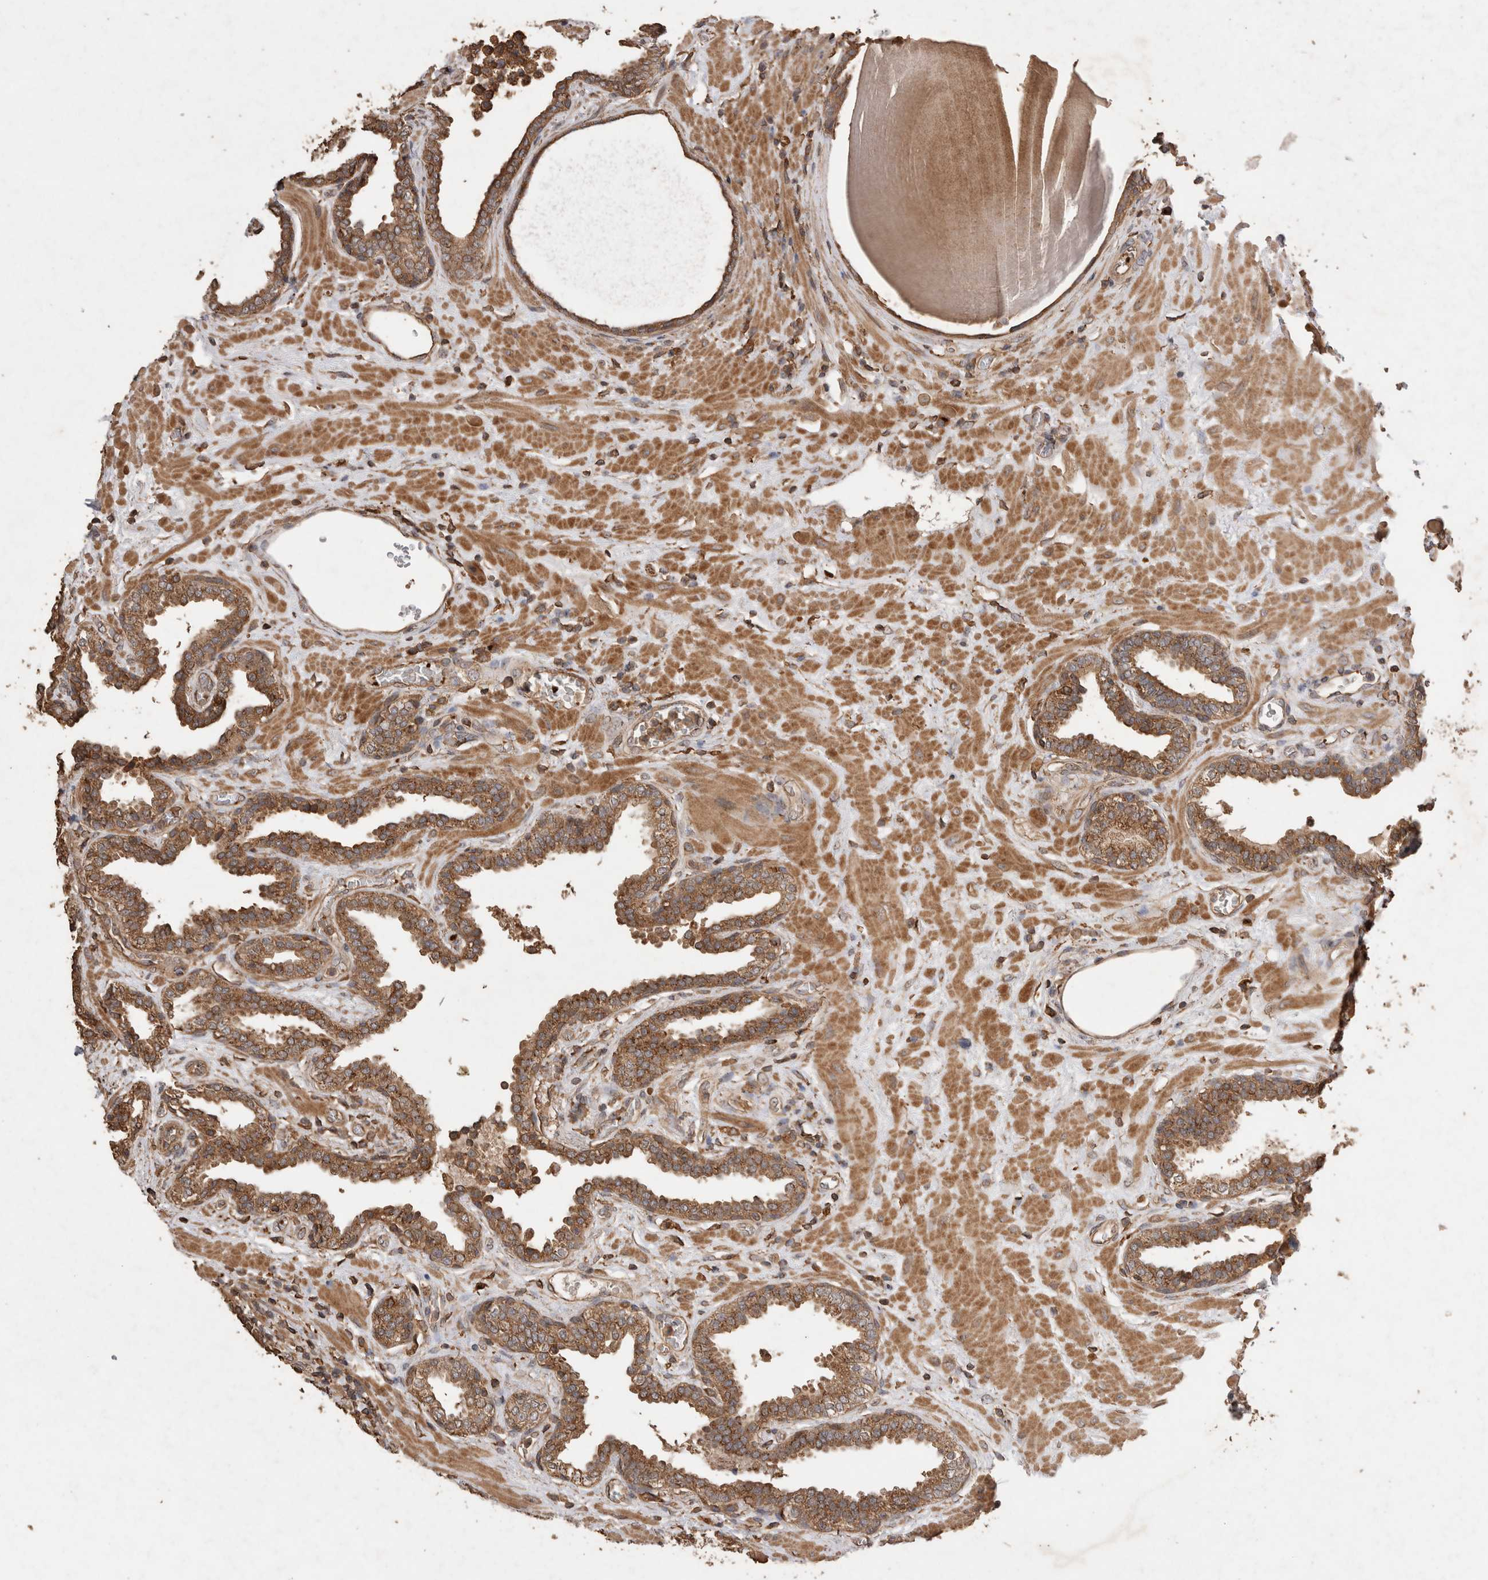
{"staining": {"intensity": "moderate", "quantity": ">75%", "location": "cytoplasmic/membranous"}, "tissue": "prostate", "cell_type": "Glandular cells", "image_type": "normal", "snomed": [{"axis": "morphology", "description": "Normal tissue, NOS"}, {"axis": "topography", "description": "Prostate"}], "caption": "Immunohistochemical staining of normal human prostate demonstrates >75% levels of moderate cytoplasmic/membranous protein expression in about >75% of glandular cells.", "gene": "SNX31", "patient": {"sex": "male", "age": 51}}